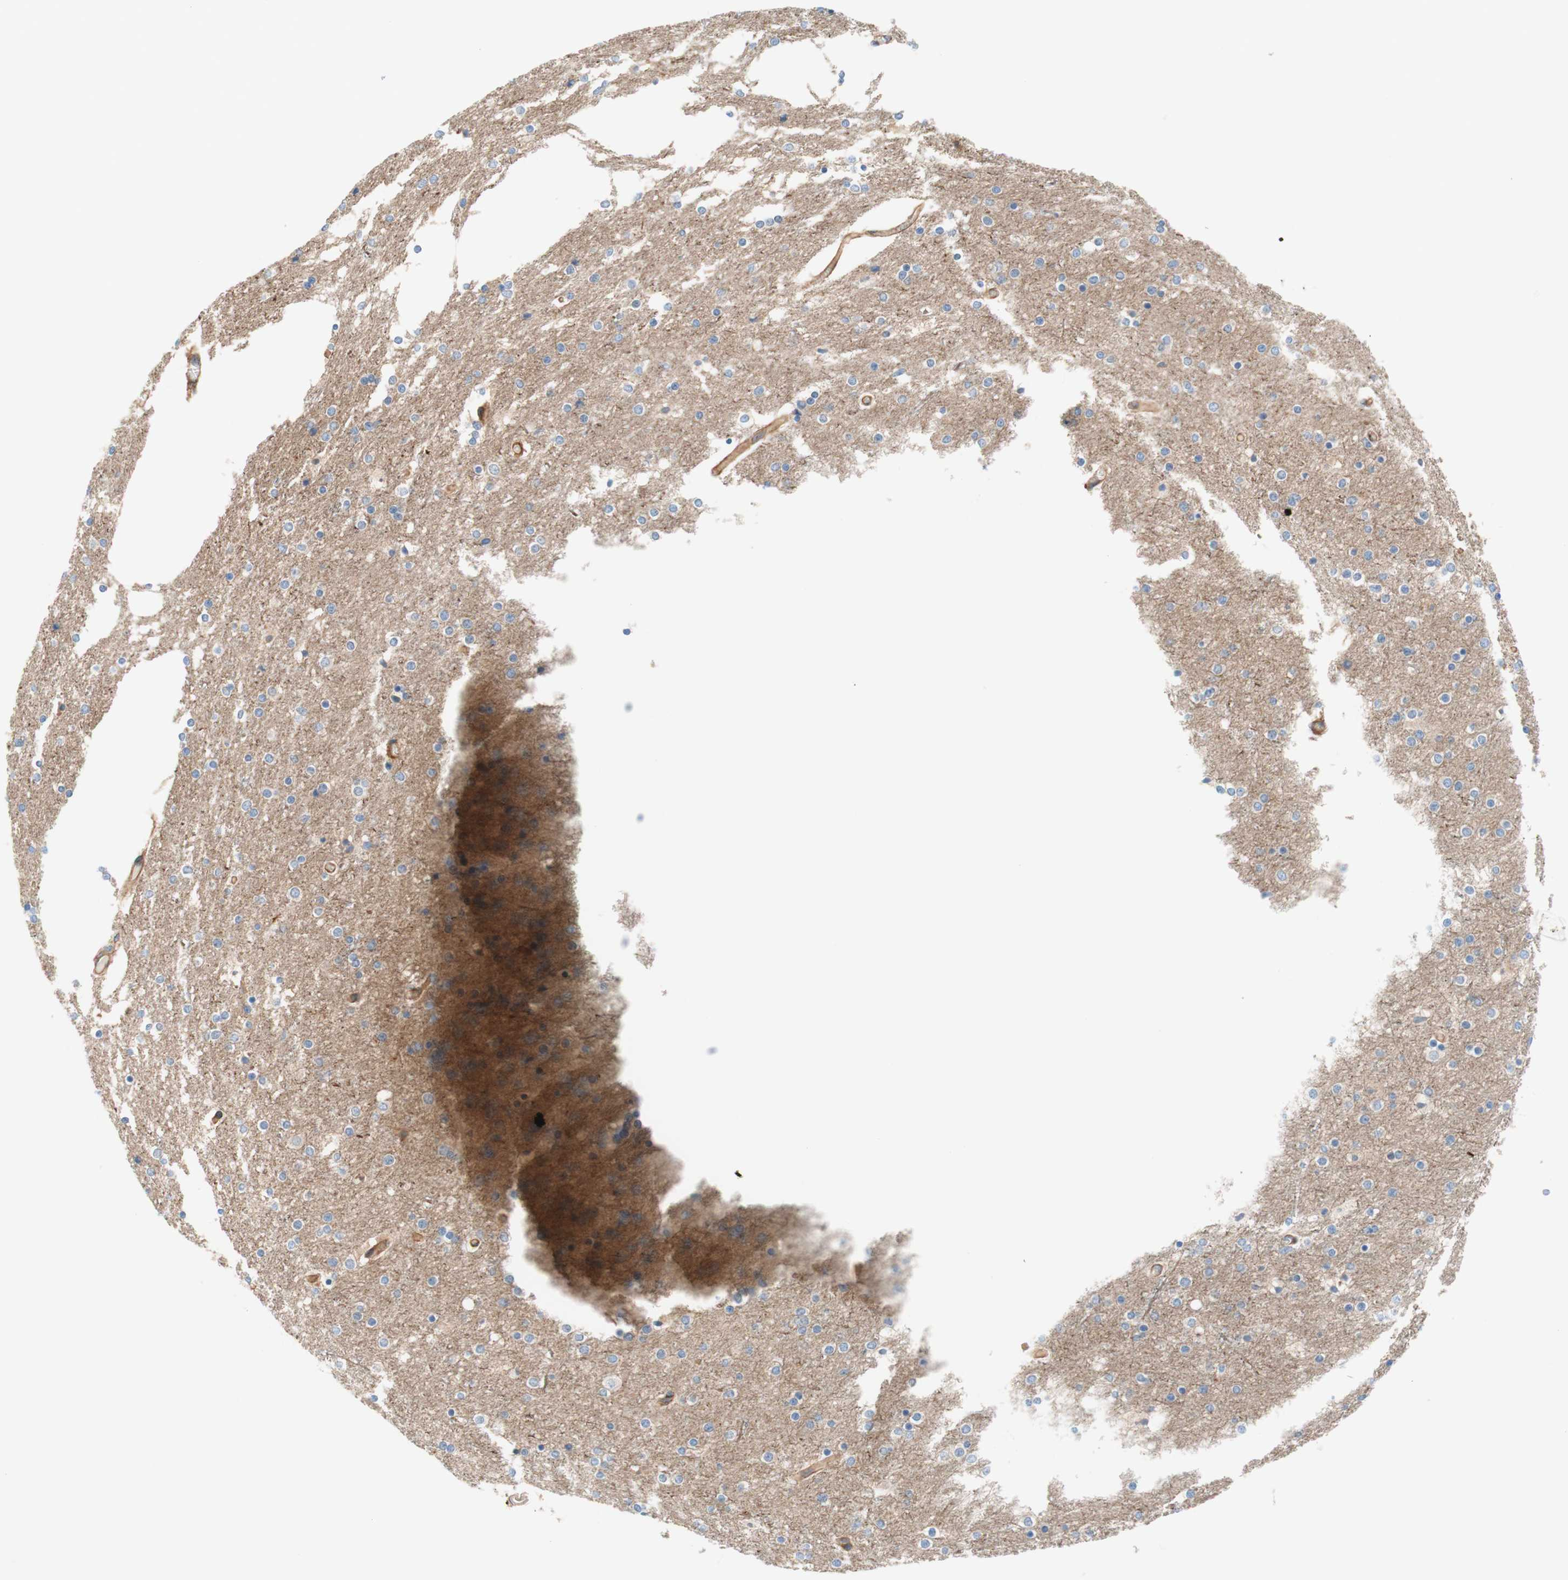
{"staining": {"intensity": "moderate", "quantity": ">75%", "location": "cytoplasmic/membranous"}, "tissue": "cerebral cortex", "cell_type": "Endothelial cells", "image_type": "normal", "snomed": [{"axis": "morphology", "description": "Normal tissue, NOS"}, {"axis": "topography", "description": "Cerebral cortex"}], "caption": "Protein expression analysis of normal human cerebral cortex reveals moderate cytoplasmic/membranous positivity in about >75% of endothelial cells.", "gene": "VPS26A", "patient": {"sex": "female", "age": 54}}